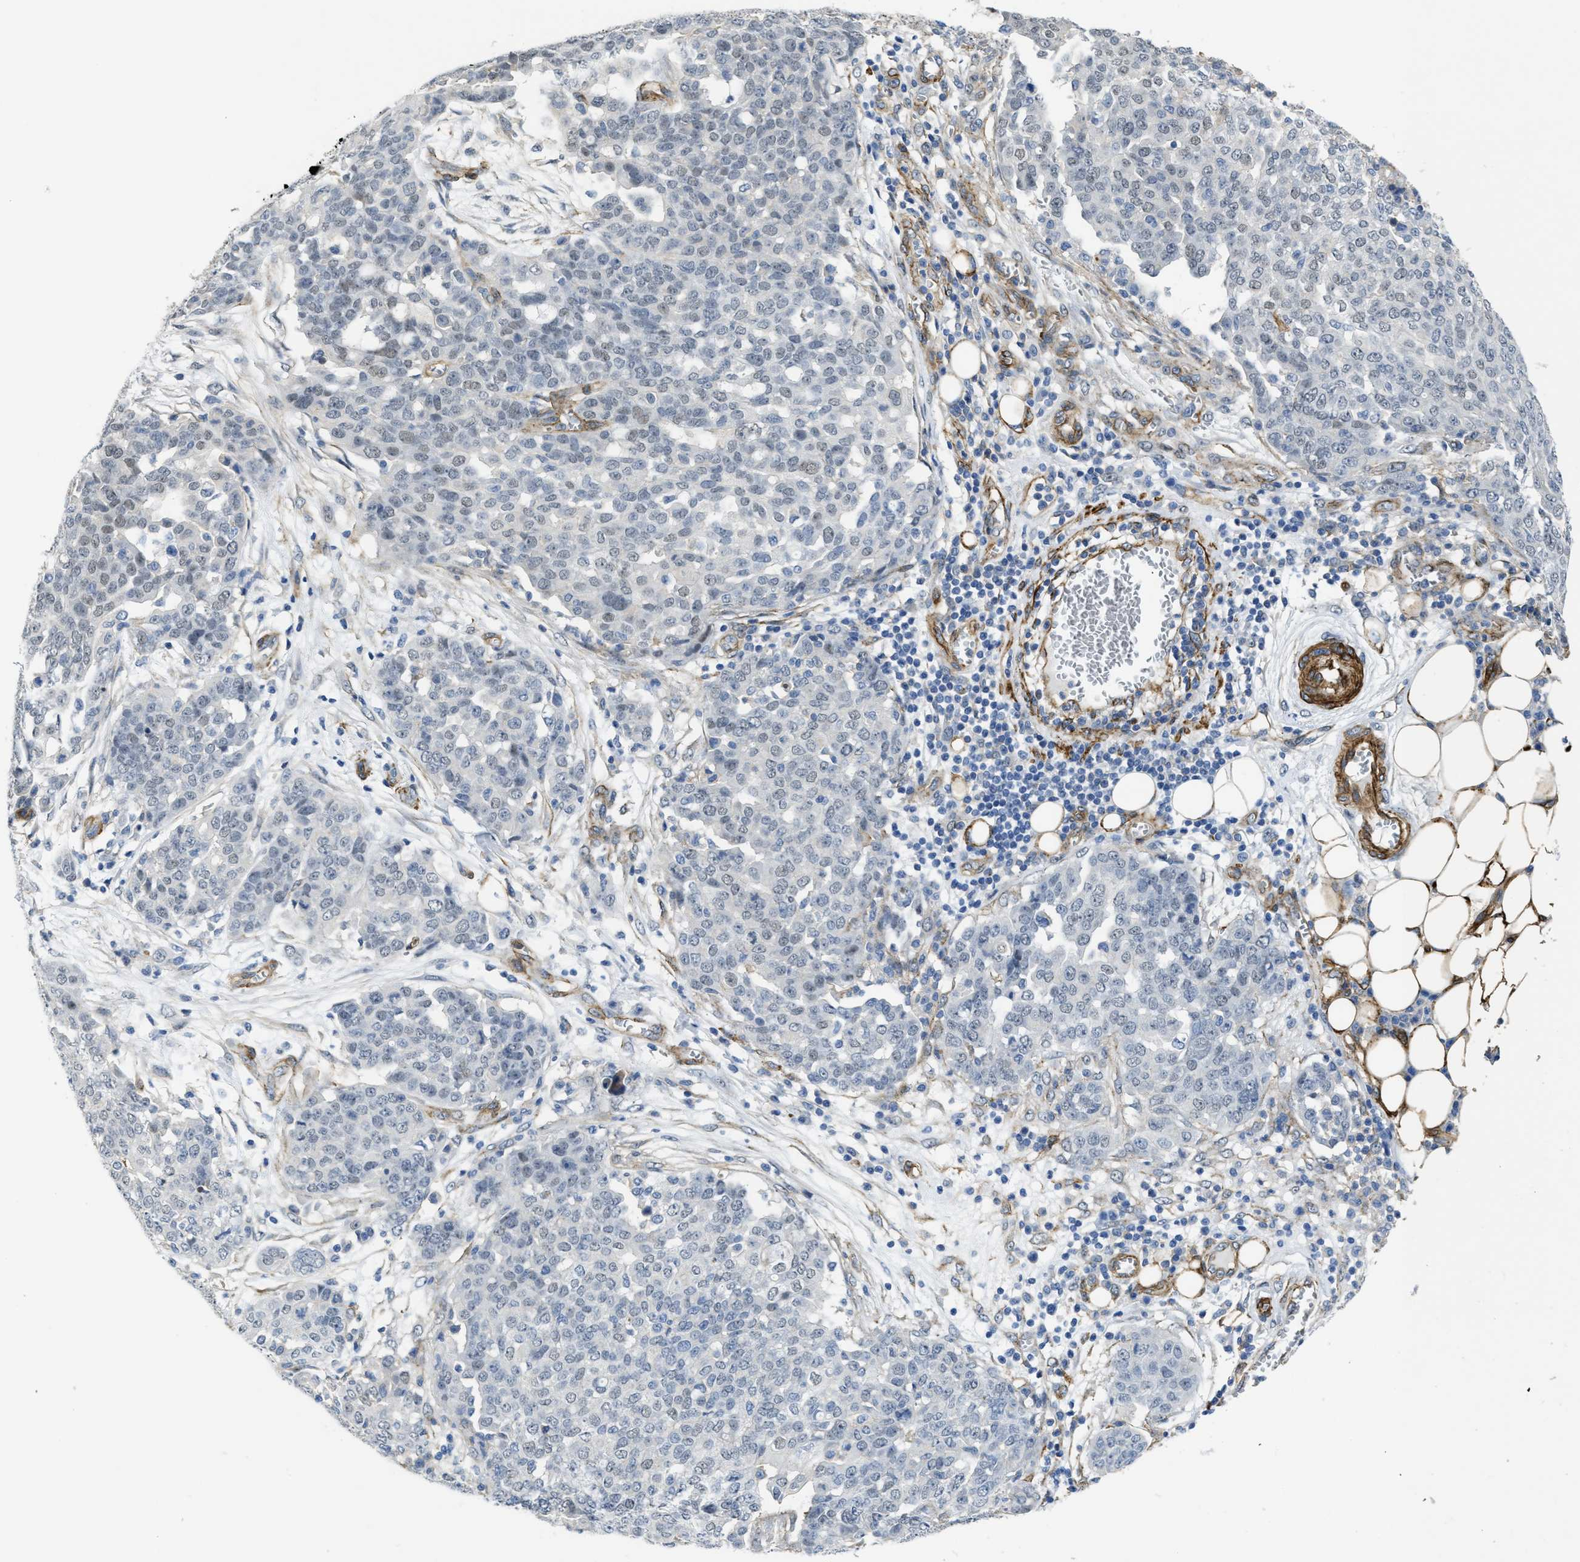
{"staining": {"intensity": "negative", "quantity": "none", "location": "none"}, "tissue": "ovarian cancer", "cell_type": "Tumor cells", "image_type": "cancer", "snomed": [{"axis": "morphology", "description": "Cystadenocarcinoma, serous, NOS"}, {"axis": "topography", "description": "Soft tissue"}, {"axis": "topography", "description": "Ovary"}], "caption": "DAB (3,3'-diaminobenzidine) immunohistochemical staining of ovarian serous cystadenocarcinoma exhibits no significant positivity in tumor cells. The staining was performed using DAB (3,3'-diaminobenzidine) to visualize the protein expression in brown, while the nuclei were stained in blue with hematoxylin (Magnification: 20x).", "gene": "NAB1", "patient": {"sex": "female", "age": 57}}